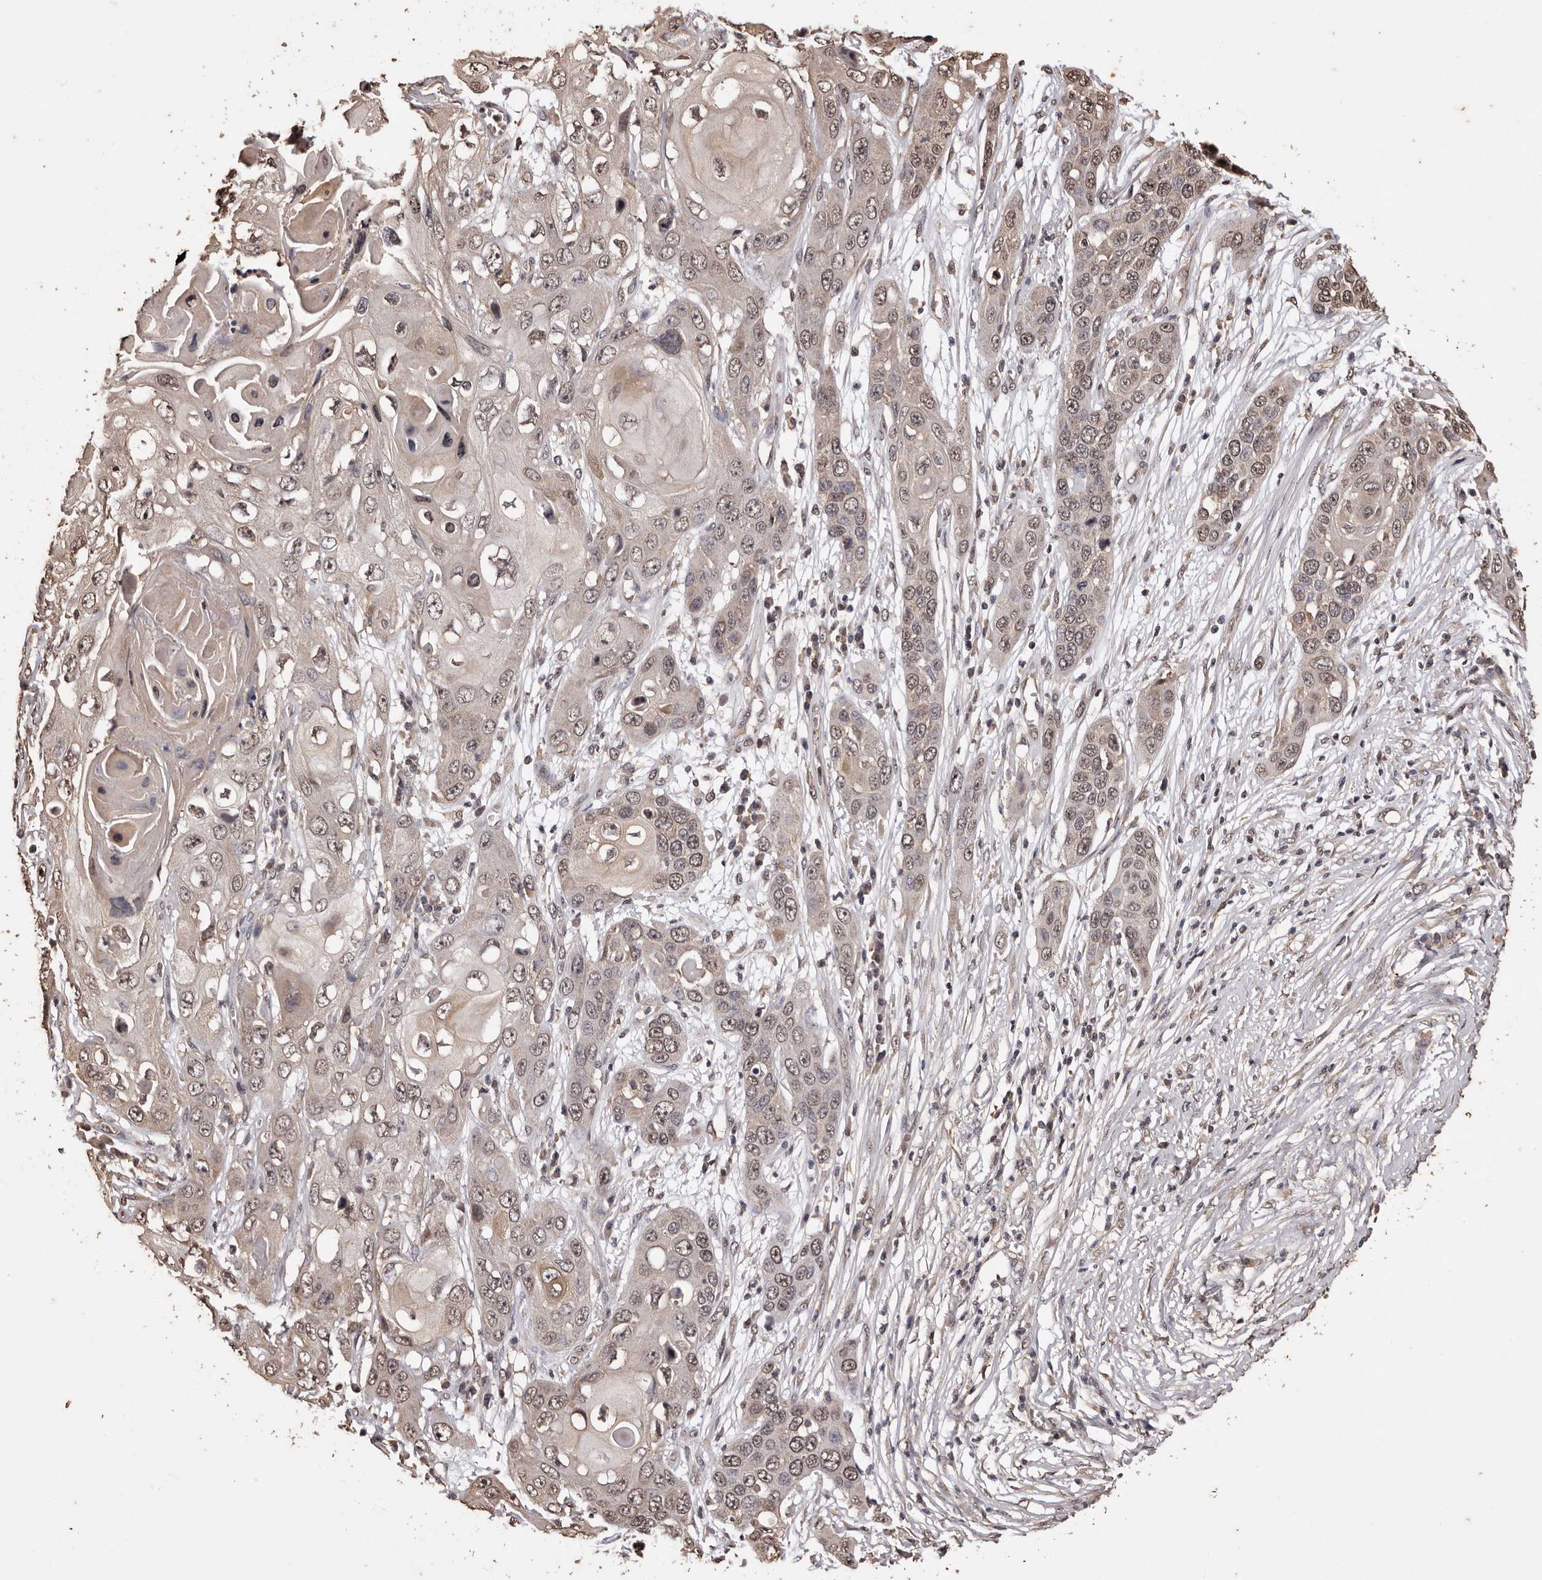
{"staining": {"intensity": "weak", "quantity": "25%-75%", "location": "cytoplasmic/membranous,nuclear"}, "tissue": "skin cancer", "cell_type": "Tumor cells", "image_type": "cancer", "snomed": [{"axis": "morphology", "description": "Squamous cell carcinoma, NOS"}, {"axis": "topography", "description": "Skin"}], "caption": "Human skin cancer stained for a protein (brown) exhibits weak cytoplasmic/membranous and nuclear positive staining in about 25%-75% of tumor cells.", "gene": "NAV1", "patient": {"sex": "male", "age": 55}}